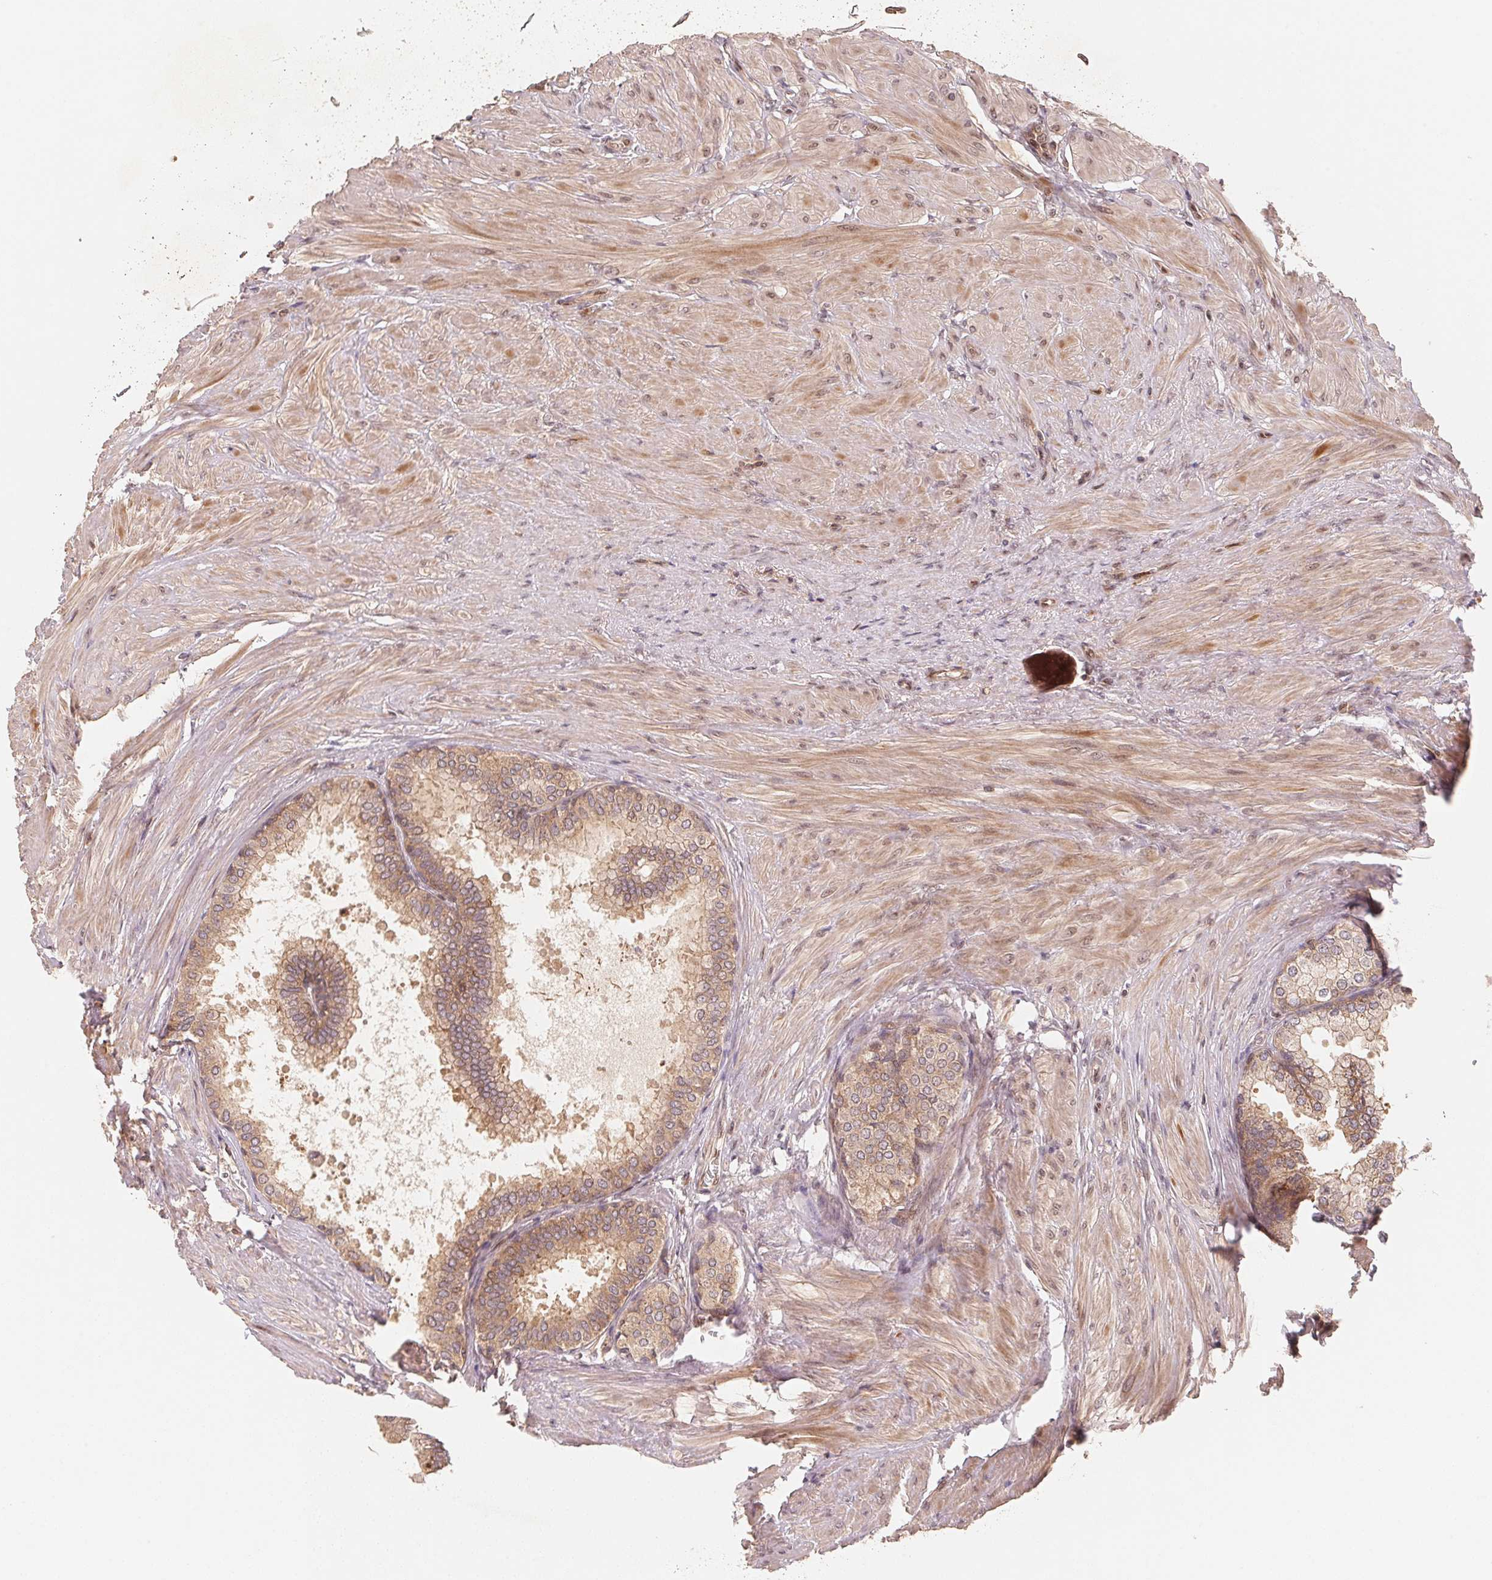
{"staining": {"intensity": "weak", "quantity": ">75%", "location": "cytoplasmic/membranous"}, "tissue": "prostate", "cell_type": "Glandular cells", "image_type": "normal", "snomed": [{"axis": "morphology", "description": "Normal tissue, NOS"}, {"axis": "topography", "description": "Prostate"}, {"axis": "topography", "description": "Peripheral nerve tissue"}], "caption": "Unremarkable prostate exhibits weak cytoplasmic/membranous expression in about >75% of glandular cells, visualized by immunohistochemistry. (Brightfield microscopy of DAB IHC at high magnification).", "gene": "CCDC102B", "patient": {"sex": "male", "age": 55}}